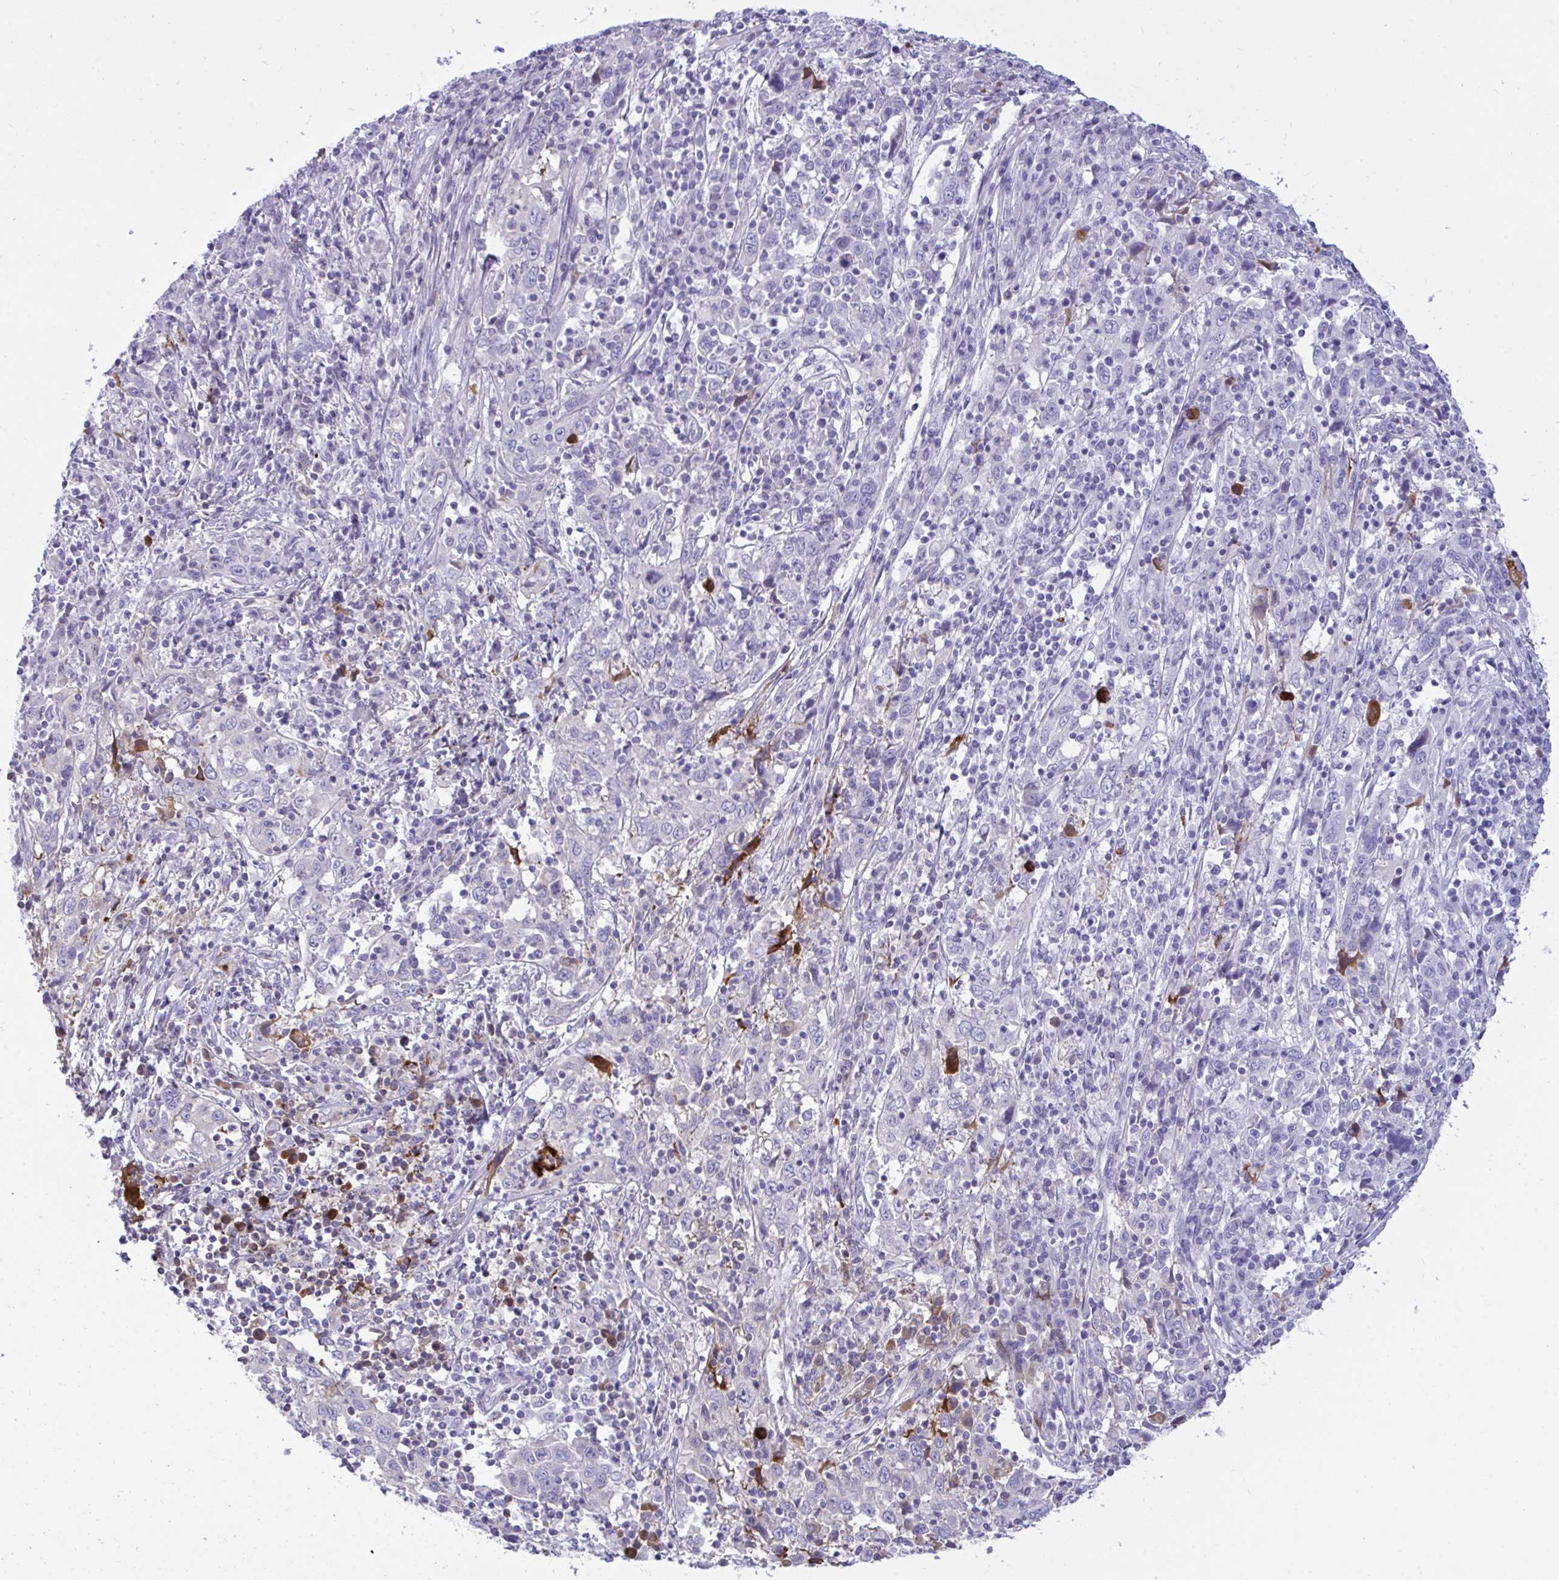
{"staining": {"intensity": "negative", "quantity": "none", "location": "none"}, "tissue": "cervical cancer", "cell_type": "Tumor cells", "image_type": "cancer", "snomed": [{"axis": "morphology", "description": "Squamous cell carcinoma, NOS"}, {"axis": "topography", "description": "Cervix"}], "caption": "A histopathology image of human squamous cell carcinoma (cervical) is negative for staining in tumor cells.", "gene": "F2", "patient": {"sex": "female", "age": 46}}